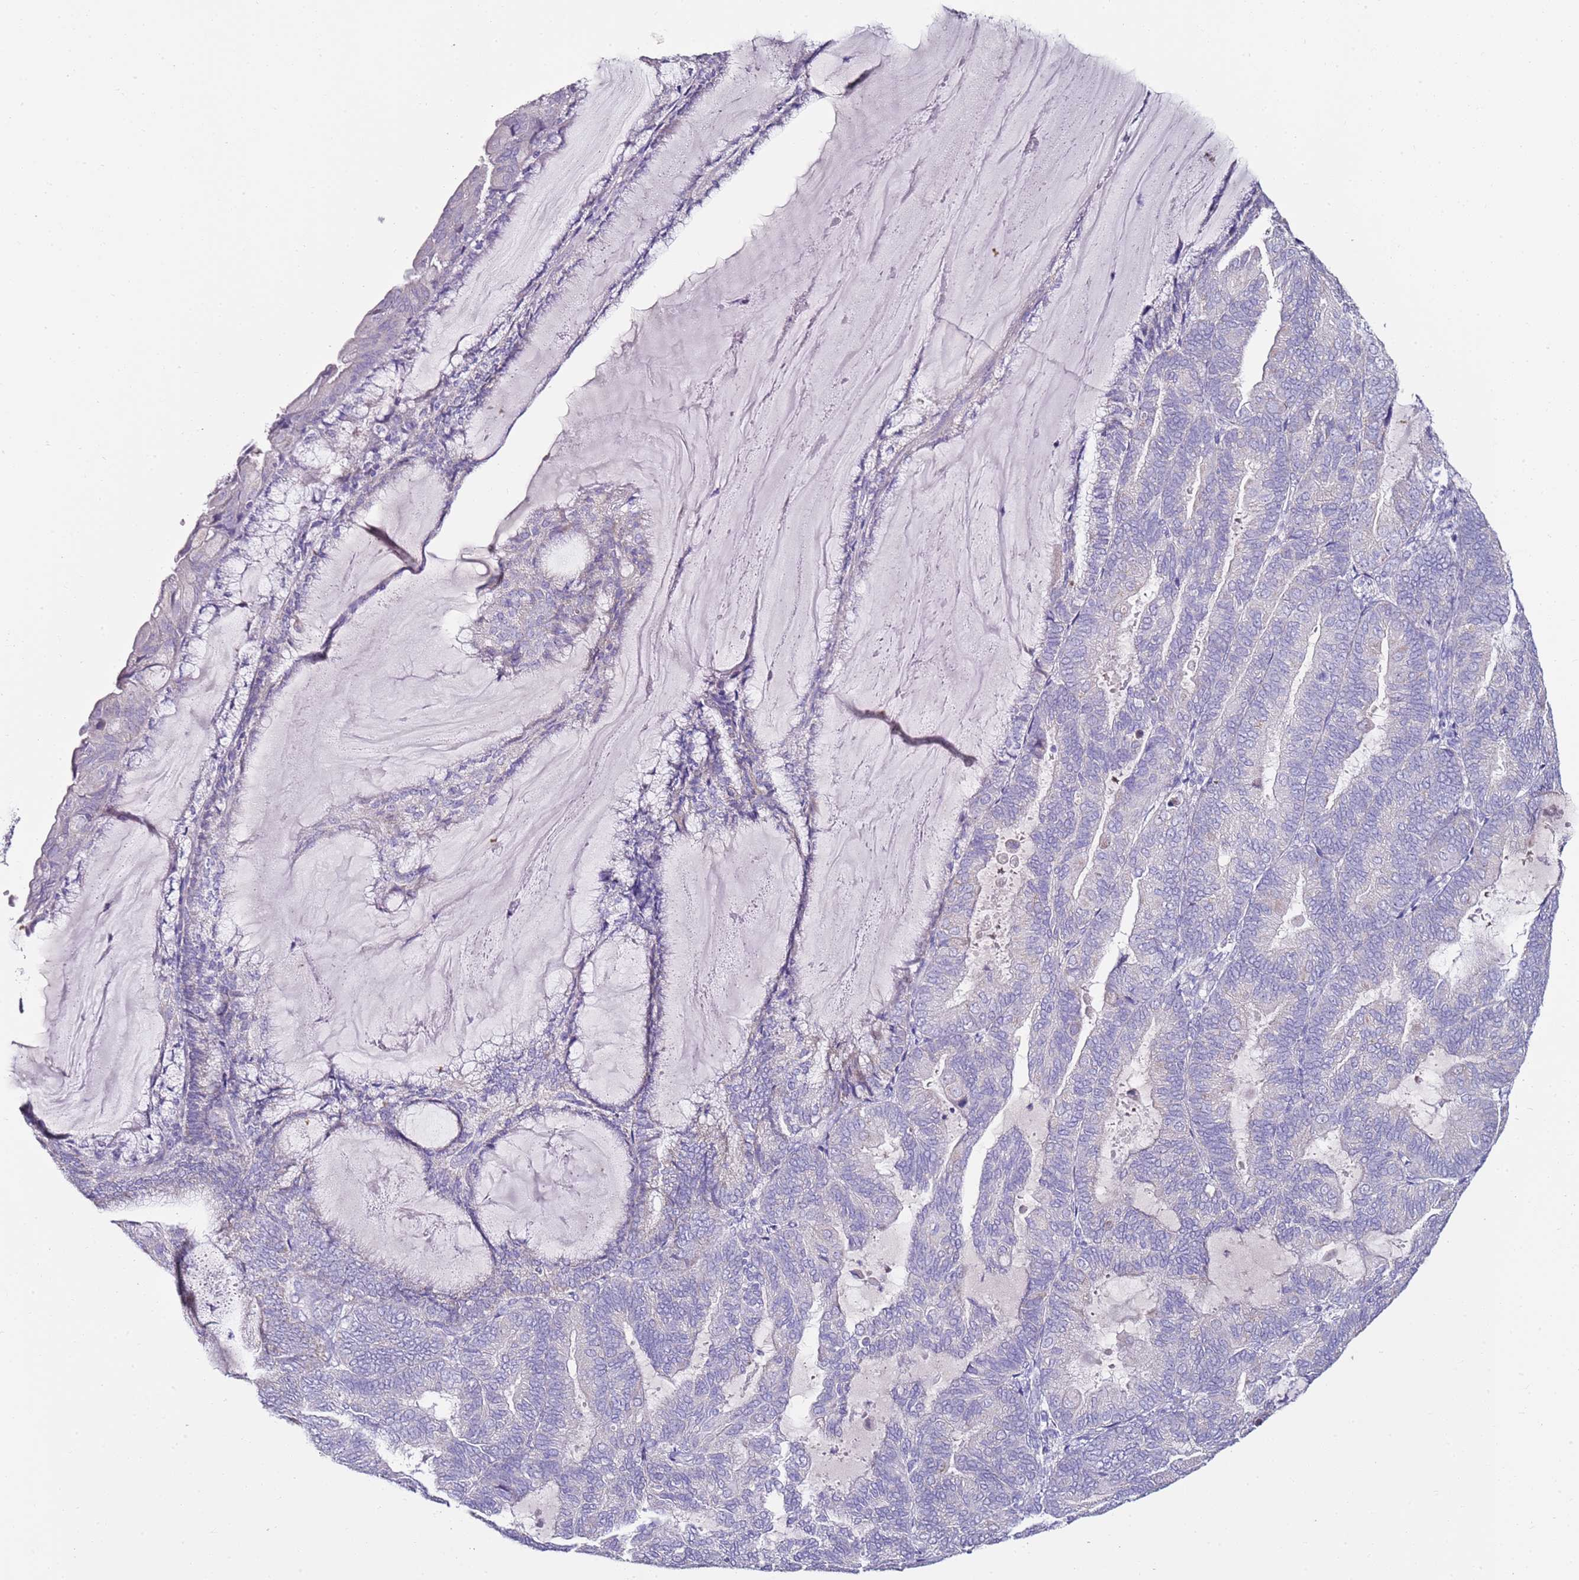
{"staining": {"intensity": "negative", "quantity": "none", "location": "none"}, "tissue": "endometrial cancer", "cell_type": "Tumor cells", "image_type": "cancer", "snomed": [{"axis": "morphology", "description": "Adenocarcinoma, NOS"}, {"axis": "topography", "description": "Endometrium"}], "caption": "The histopathology image displays no staining of tumor cells in endometrial adenocarcinoma. (DAB immunohistochemistry (IHC), high magnification).", "gene": "MYBPC3", "patient": {"sex": "female", "age": 81}}